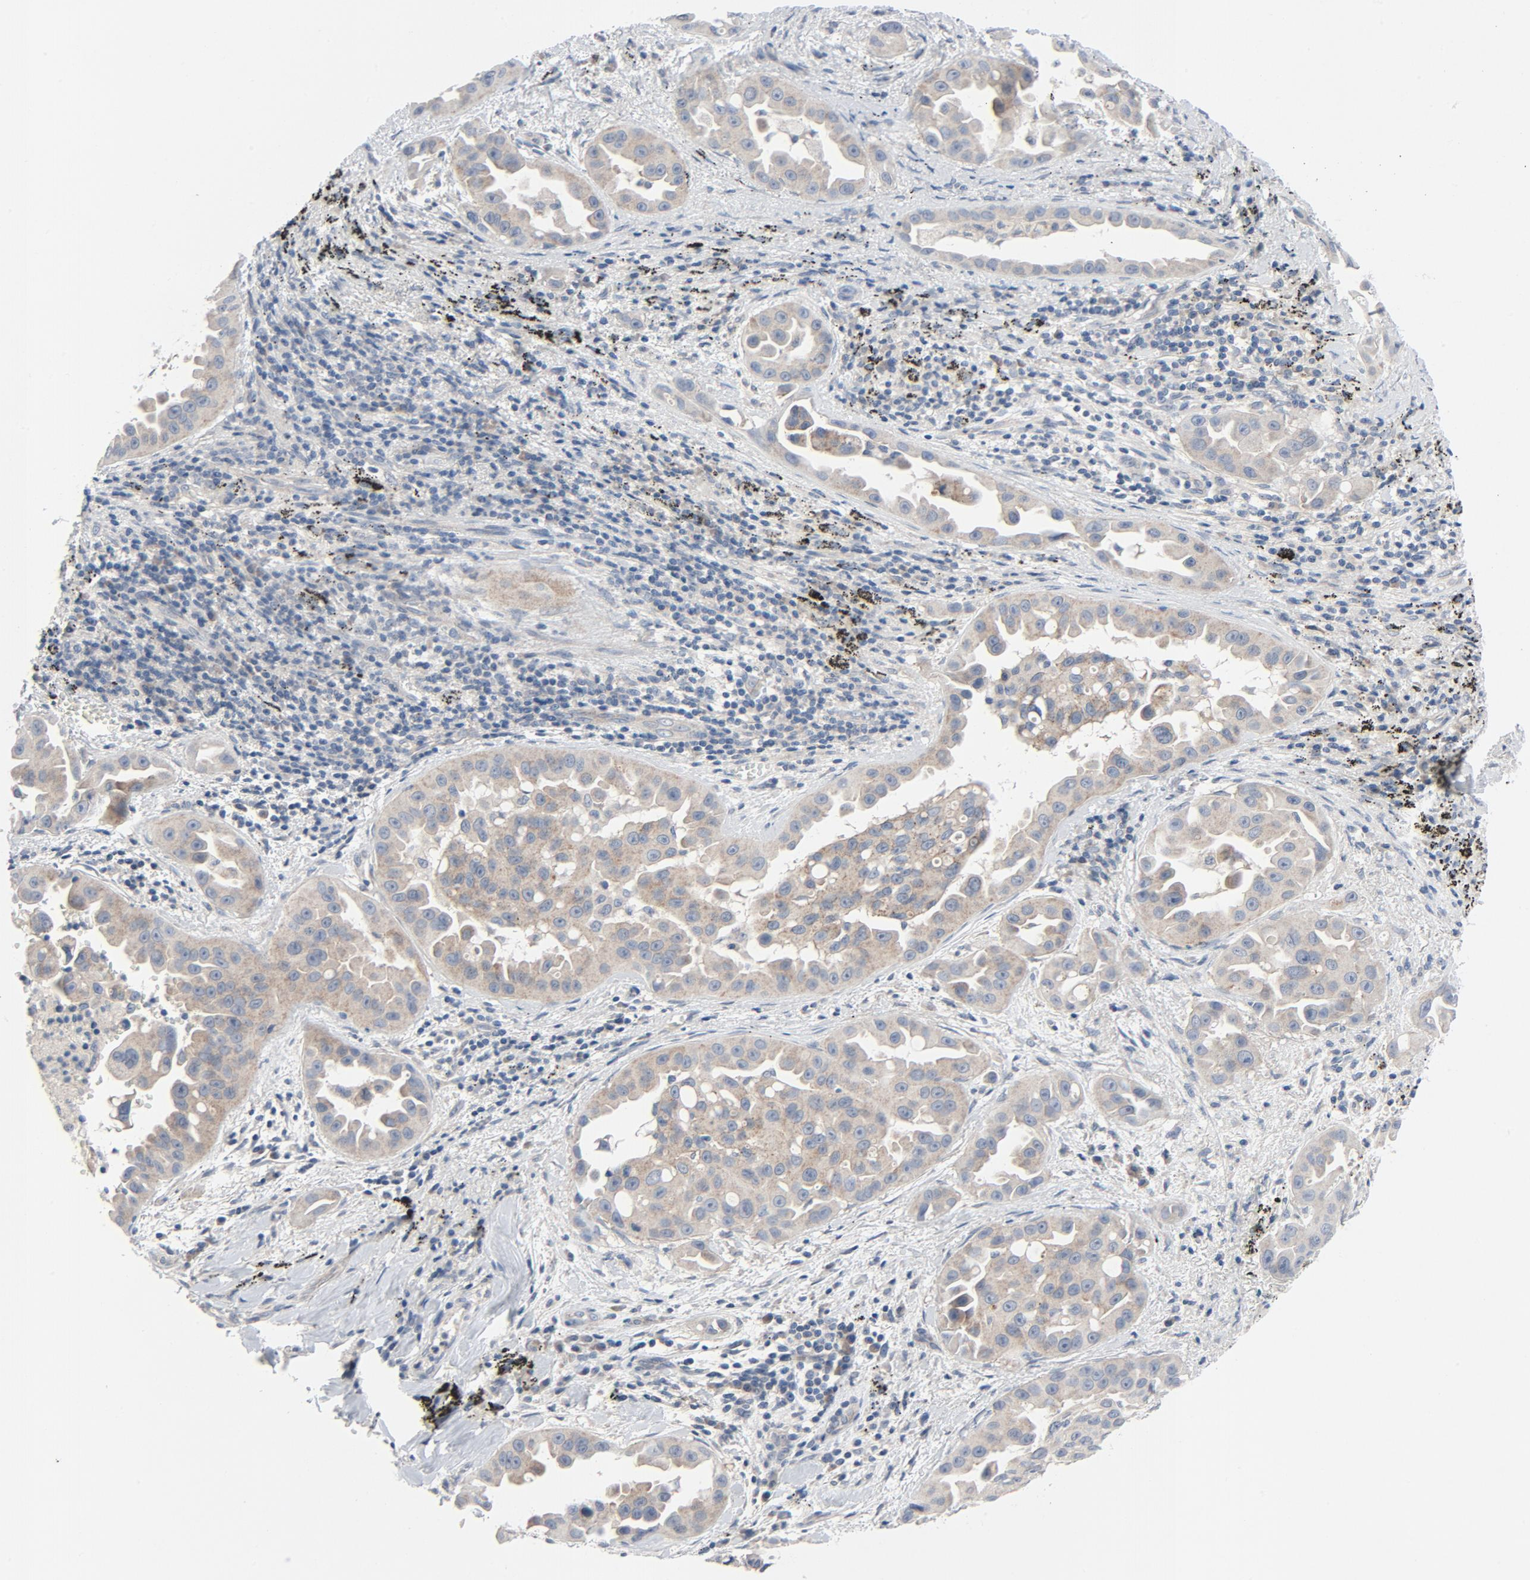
{"staining": {"intensity": "moderate", "quantity": ">75%", "location": "cytoplasmic/membranous"}, "tissue": "lung cancer", "cell_type": "Tumor cells", "image_type": "cancer", "snomed": [{"axis": "morphology", "description": "Normal tissue, NOS"}, {"axis": "morphology", "description": "Adenocarcinoma, NOS"}, {"axis": "topography", "description": "Bronchus"}], "caption": "Moderate cytoplasmic/membranous protein expression is present in about >75% of tumor cells in lung cancer.", "gene": "TSG101", "patient": {"sex": "male", "age": 68}}